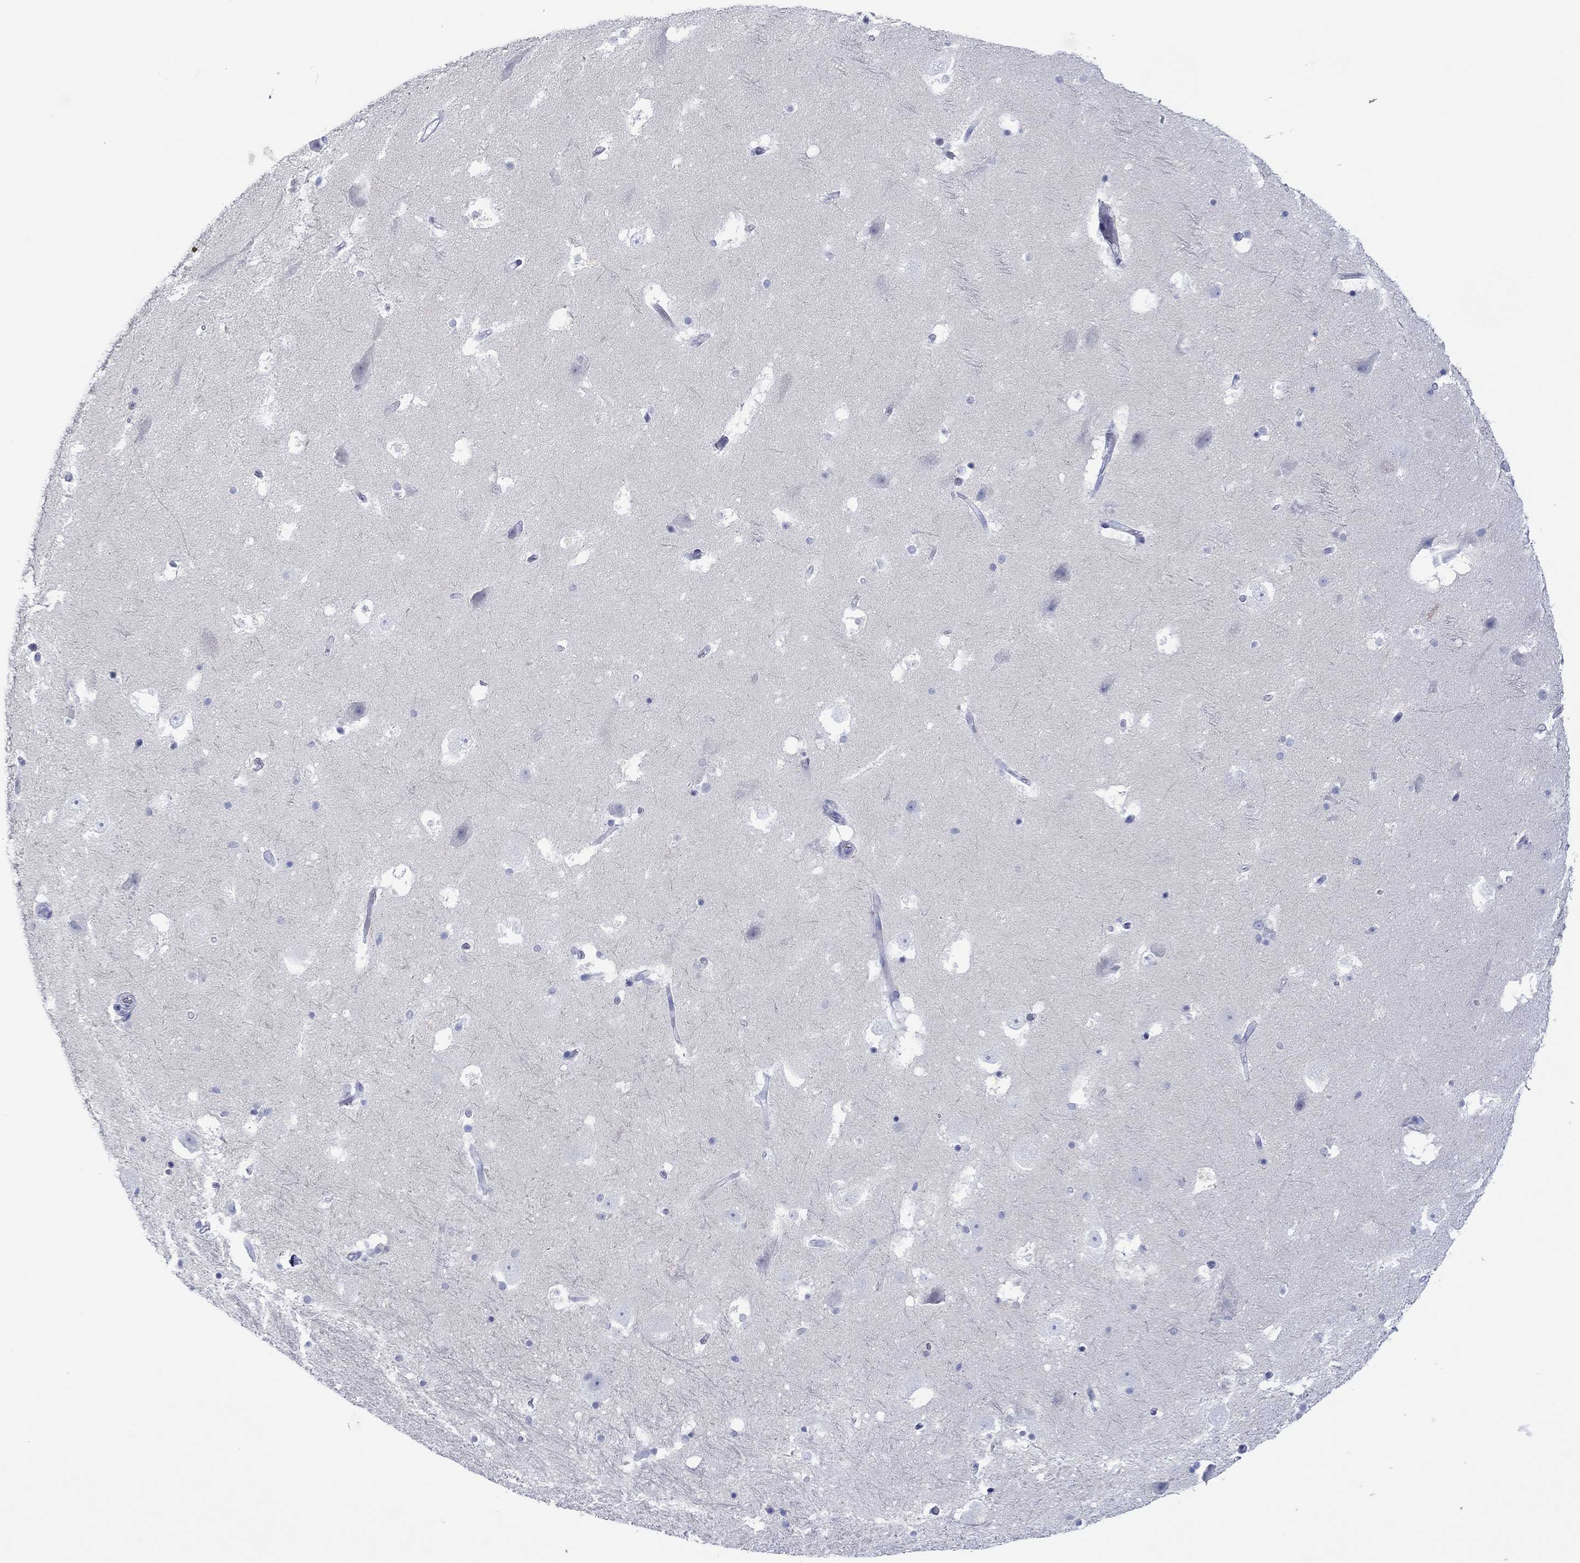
{"staining": {"intensity": "negative", "quantity": "none", "location": "none"}, "tissue": "hippocampus", "cell_type": "Glial cells", "image_type": "normal", "snomed": [{"axis": "morphology", "description": "Normal tissue, NOS"}, {"axis": "topography", "description": "Hippocampus"}], "caption": "Human hippocampus stained for a protein using immunohistochemistry (IHC) reveals no expression in glial cells.", "gene": "MLANA", "patient": {"sex": "male", "age": 51}}